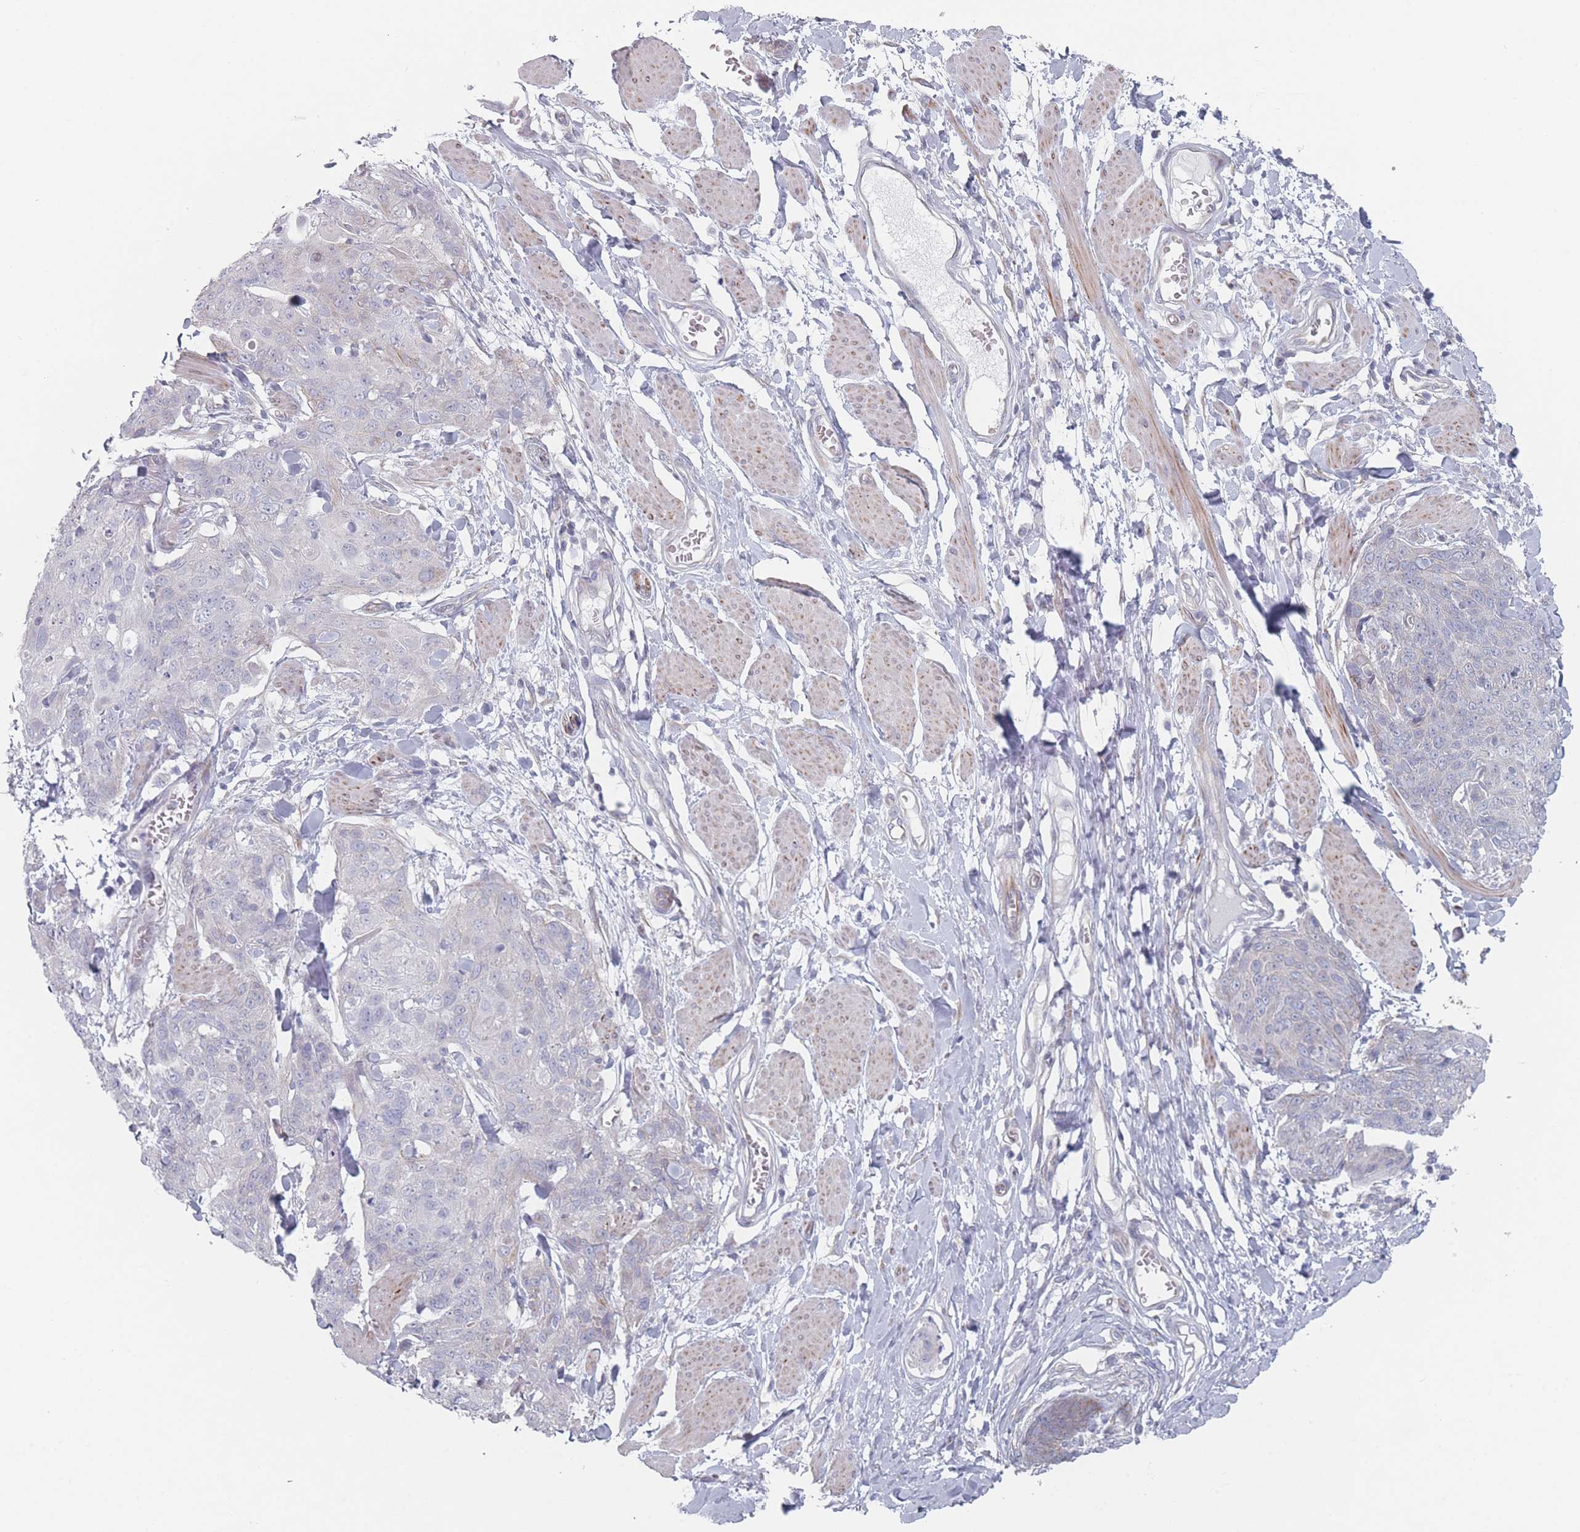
{"staining": {"intensity": "negative", "quantity": "none", "location": "none"}, "tissue": "skin cancer", "cell_type": "Tumor cells", "image_type": "cancer", "snomed": [{"axis": "morphology", "description": "Squamous cell carcinoma, NOS"}, {"axis": "topography", "description": "Skin"}, {"axis": "topography", "description": "Vulva"}], "caption": "IHC of skin squamous cell carcinoma exhibits no expression in tumor cells. (DAB immunohistochemistry (IHC) with hematoxylin counter stain).", "gene": "RNF4", "patient": {"sex": "female", "age": 85}}